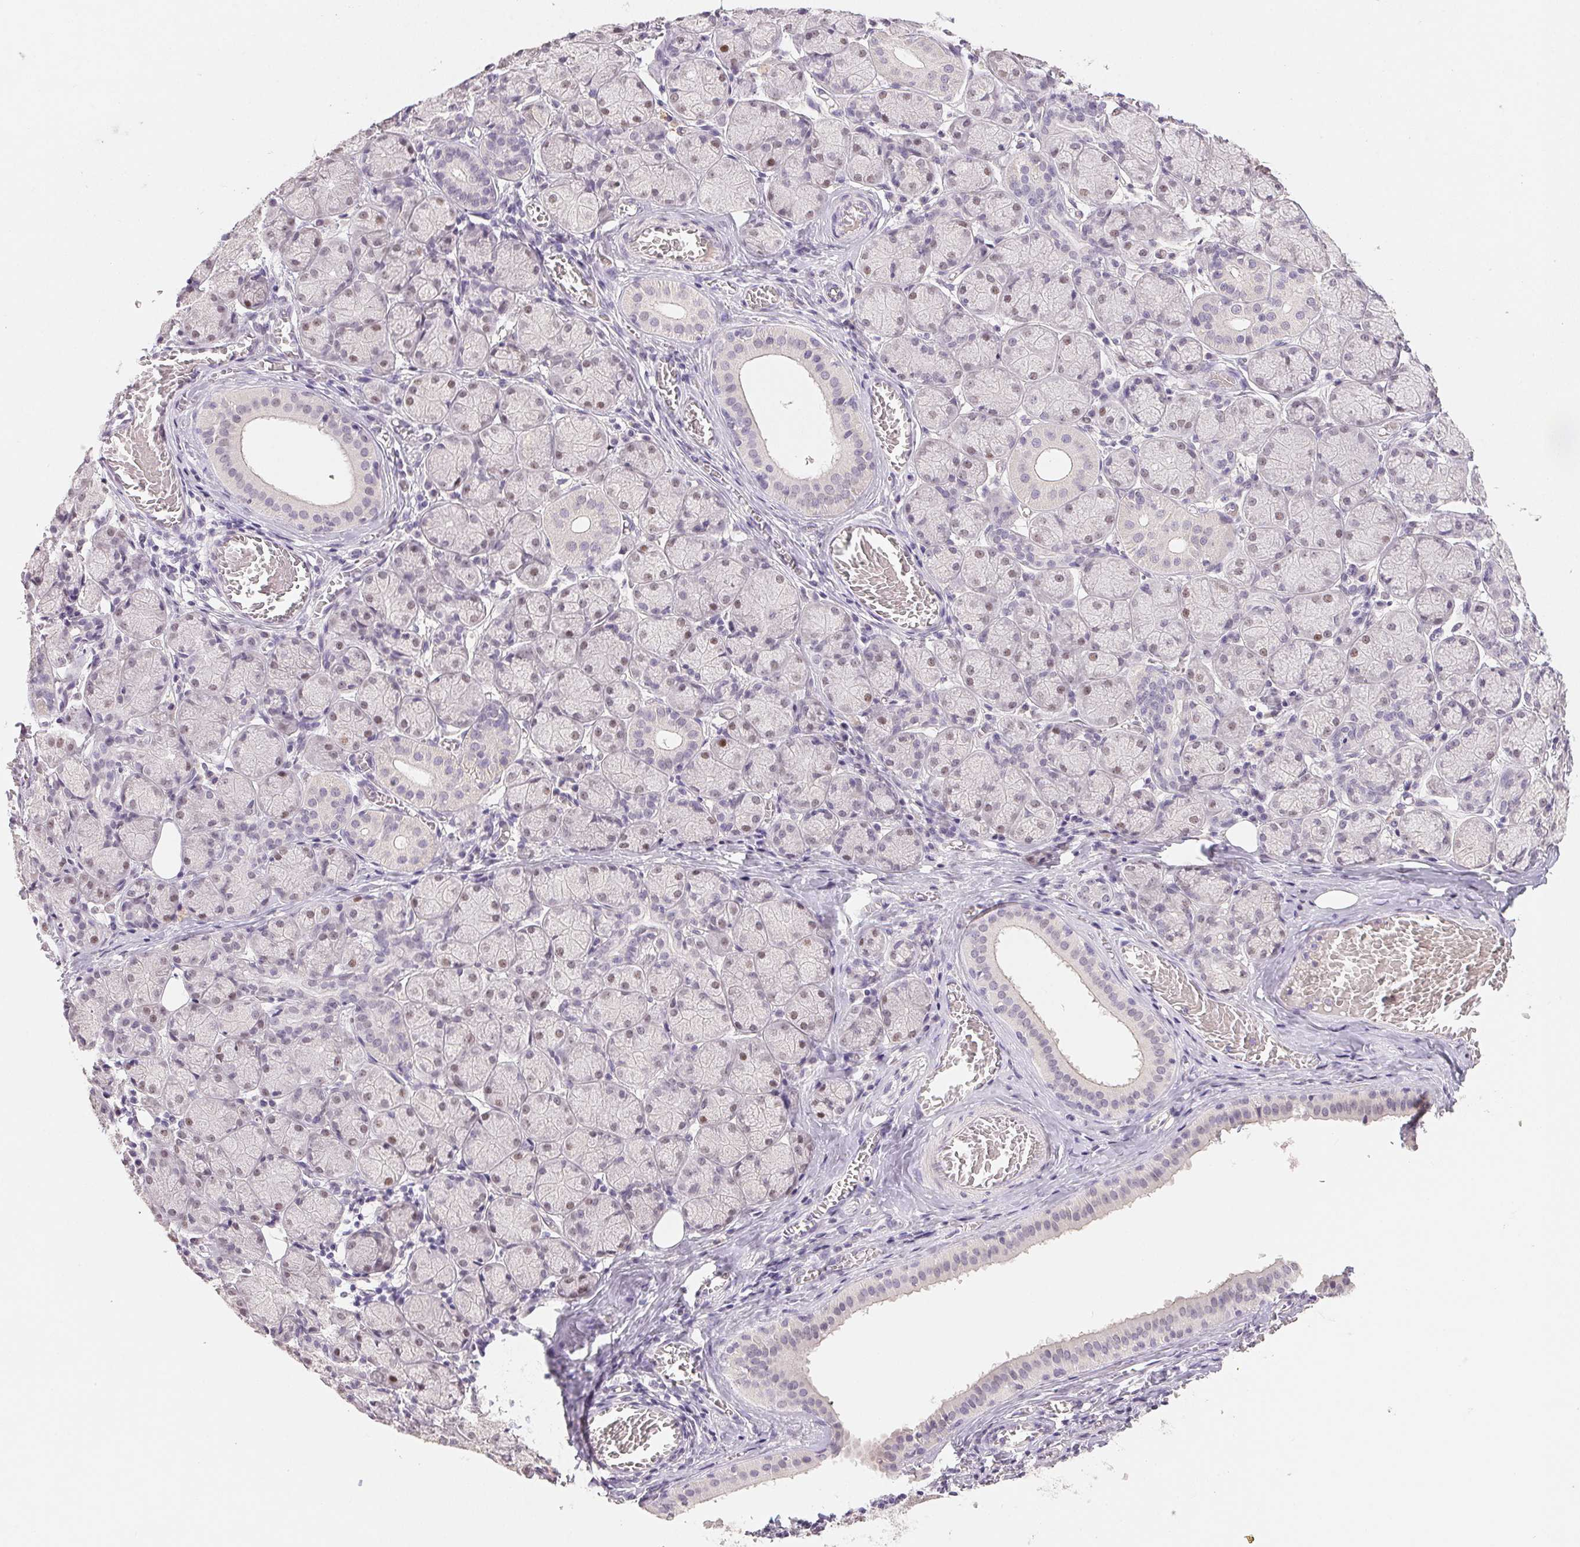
{"staining": {"intensity": "weak", "quantity": "<25%", "location": "nuclear"}, "tissue": "salivary gland", "cell_type": "Glandular cells", "image_type": "normal", "snomed": [{"axis": "morphology", "description": "Normal tissue, NOS"}, {"axis": "topography", "description": "Salivary gland"}, {"axis": "topography", "description": "Peripheral nerve tissue"}], "caption": "IHC of normal human salivary gland reveals no positivity in glandular cells.", "gene": "POLR3G", "patient": {"sex": "female", "age": 24}}